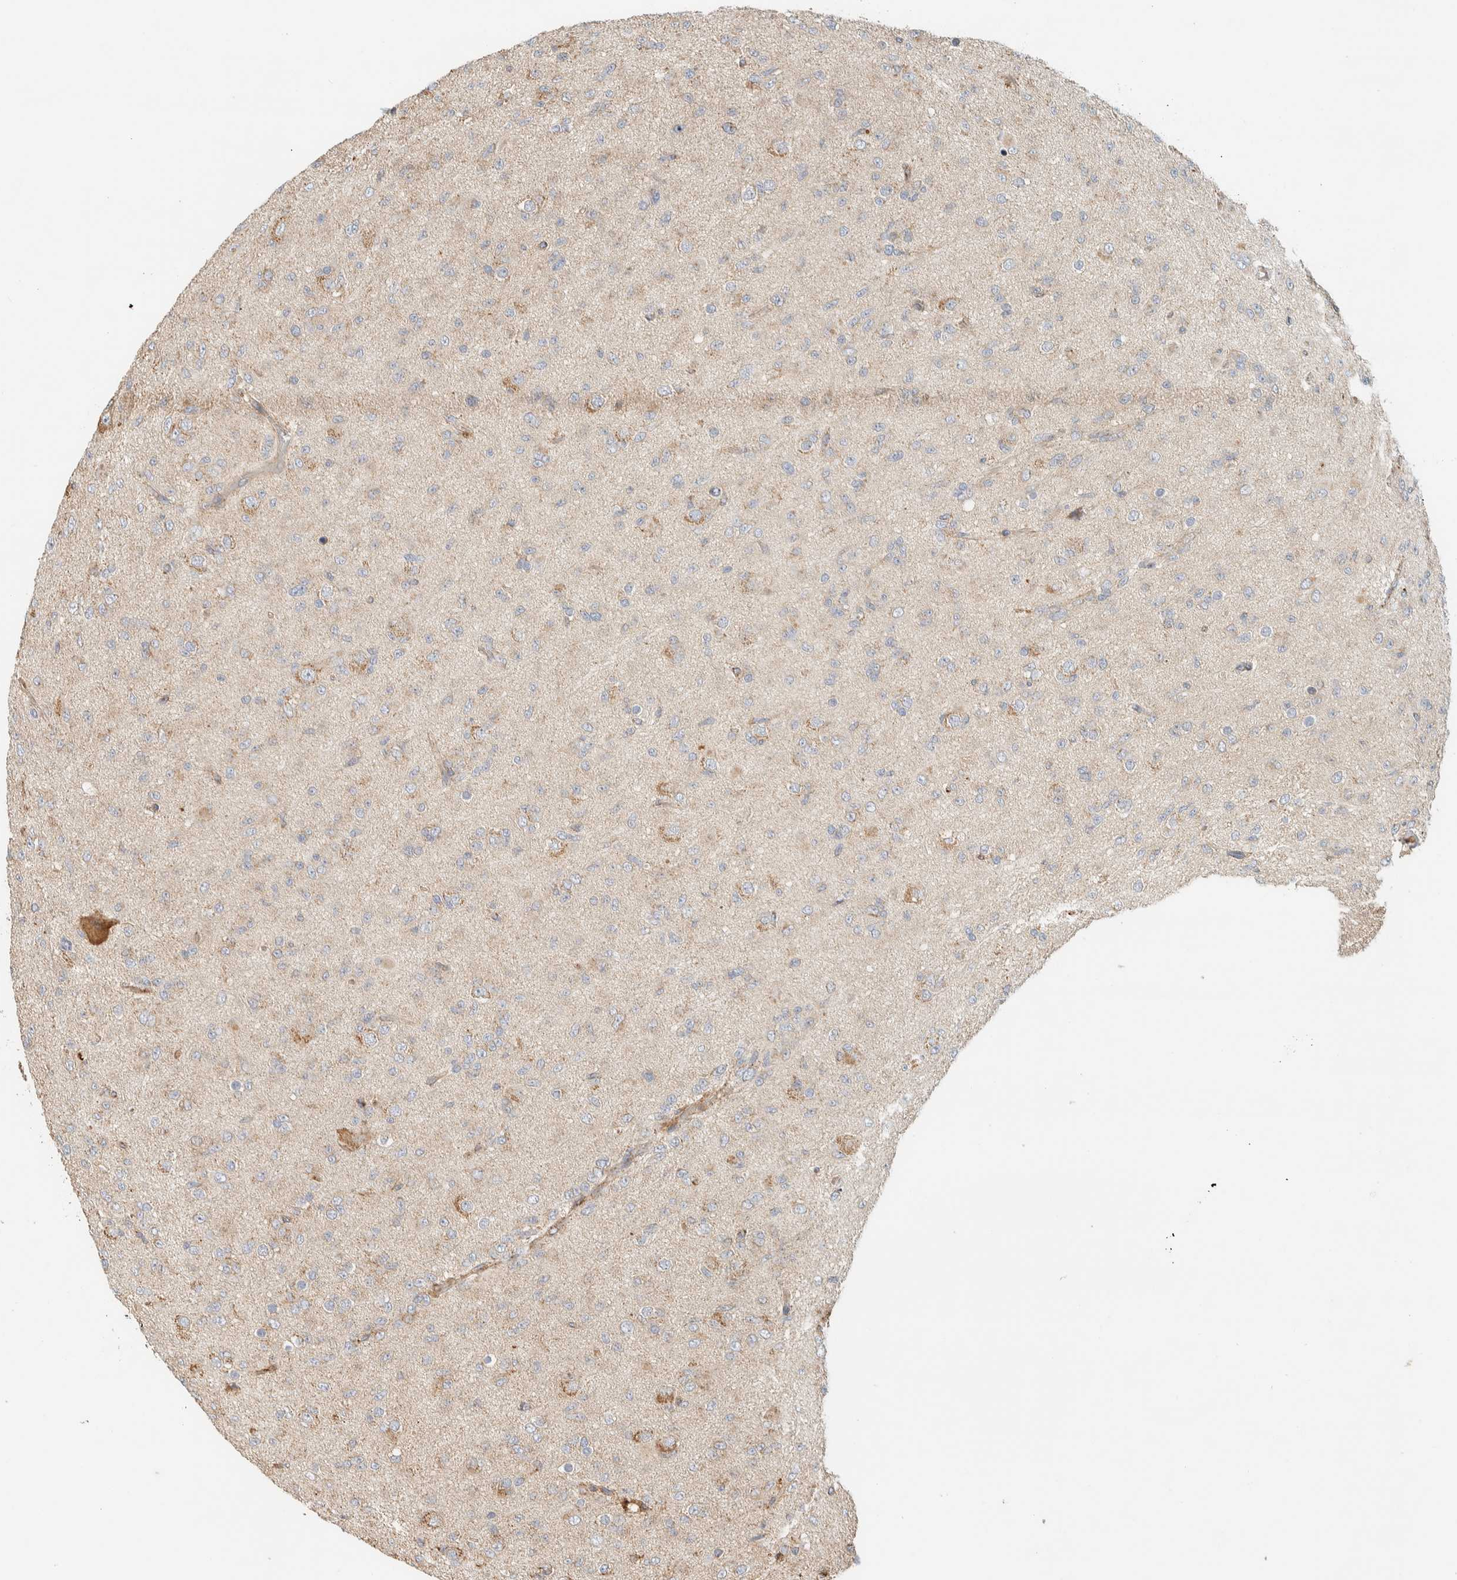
{"staining": {"intensity": "negative", "quantity": "none", "location": "none"}, "tissue": "glioma", "cell_type": "Tumor cells", "image_type": "cancer", "snomed": [{"axis": "morphology", "description": "Glioma, malignant, Low grade"}, {"axis": "topography", "description": "Brain"}], "caption": "Immunohistochemistry (IHC) photomicrograph of neoplastic tissue: low-grade glioma (malignant) stained with DAB reveals no significant protein staining in tumor cells. (DAB immunohistochemistry (IHC) with hematoxylin counter stain).", "gene": "RAB11FIP1", "patient": {"sex": "male", "age": 65}}